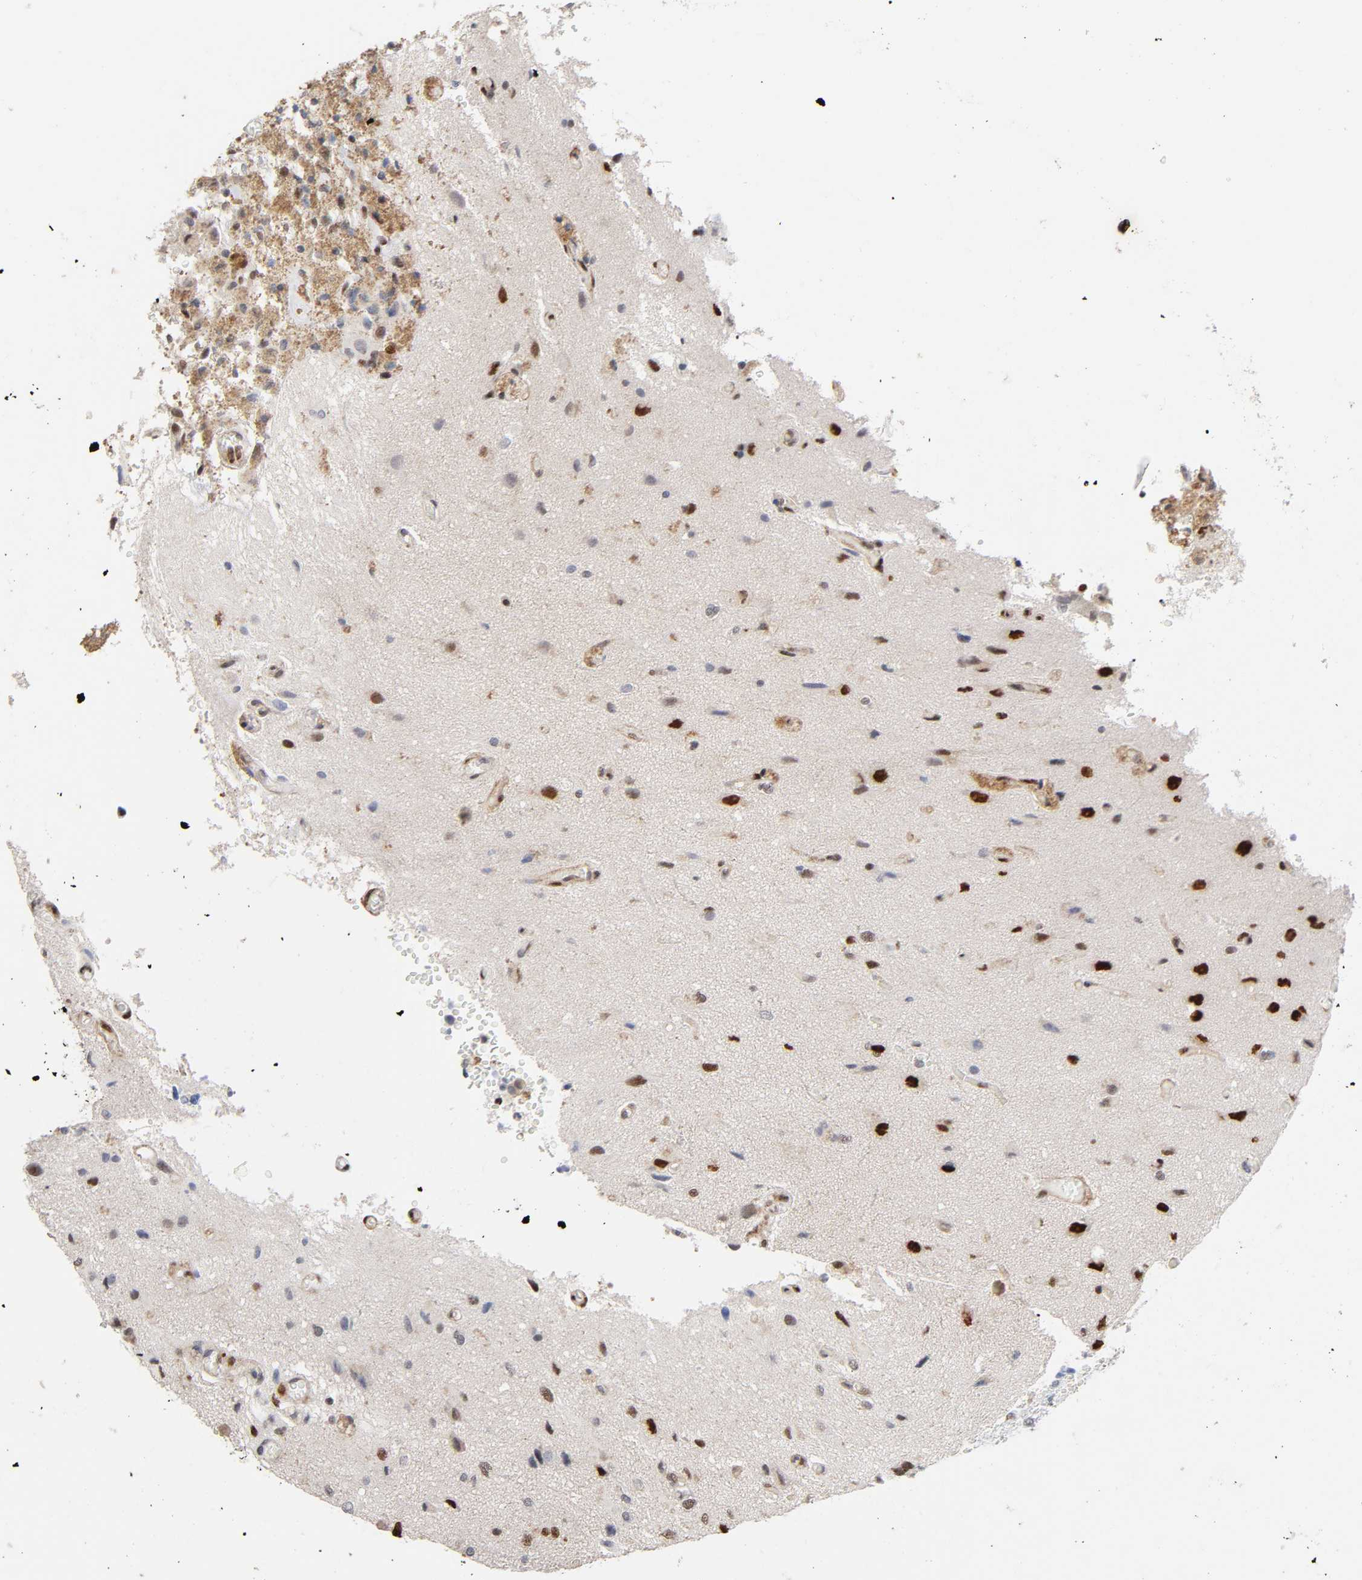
{"staining": {"intensity": "moderate", "quantity": "25%-75%", "location": "nuclear"}, "tissue": "glioma", "cell_type": "Tumor cells", "image_type": "cancer", "snomed": [{"axis": "morphology", "description": "Glioma, malignant, High grade"}, {"axis": "topography", "description": "Brain"}], "caption": "Immunohistochemical staining of high-grade glioma (malignant) displays moderate nuclear protein expression in approximately 25%-75% of tumor cells.", "gene": "STK38", "patient": {"sex": "male", "age": 47}}